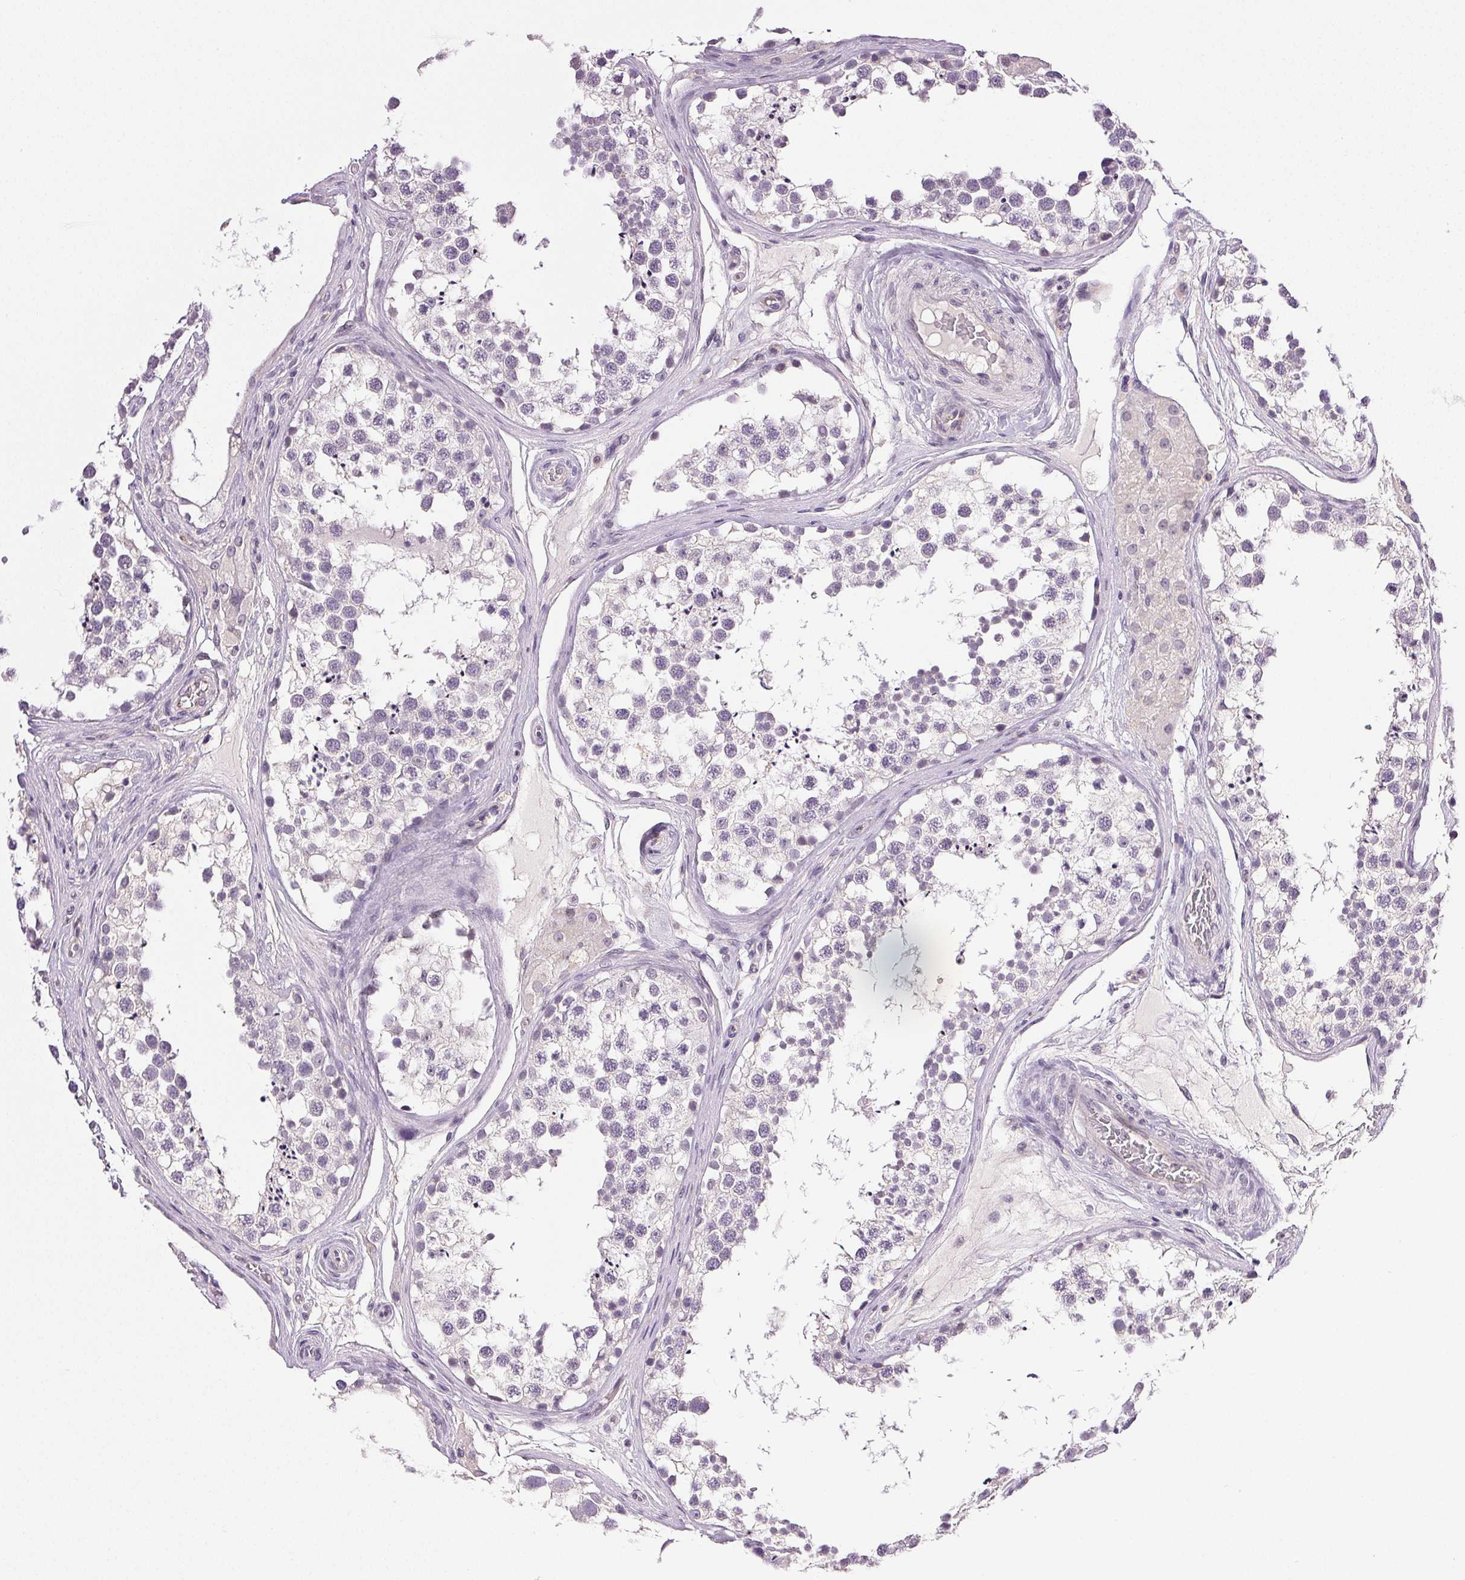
{"staining": {"intensity": "negative", "quantity": "none", "location": "none"}, "tissue": "testis", "cell_type": "Cells in seminiferous ducts", "image_type": "normal", "snomed": [{"axis": "morphology", "description": "Normal tissue, NOS"}, {"axis": "morphology", "description": "Seminoma, NOS"}, {"axis": "topography", "description": "Testis"}], "caption": "High magnification brightfield microscopy of normal testis stained with DAB (3,3'-diaminobenzidine) (brown) and counterstained with hematoxylin (blue): cells in seminiferous ducts show no significant staining.", "gene": "PLCB1", "patient": {"sex": "male", "age": 65}}